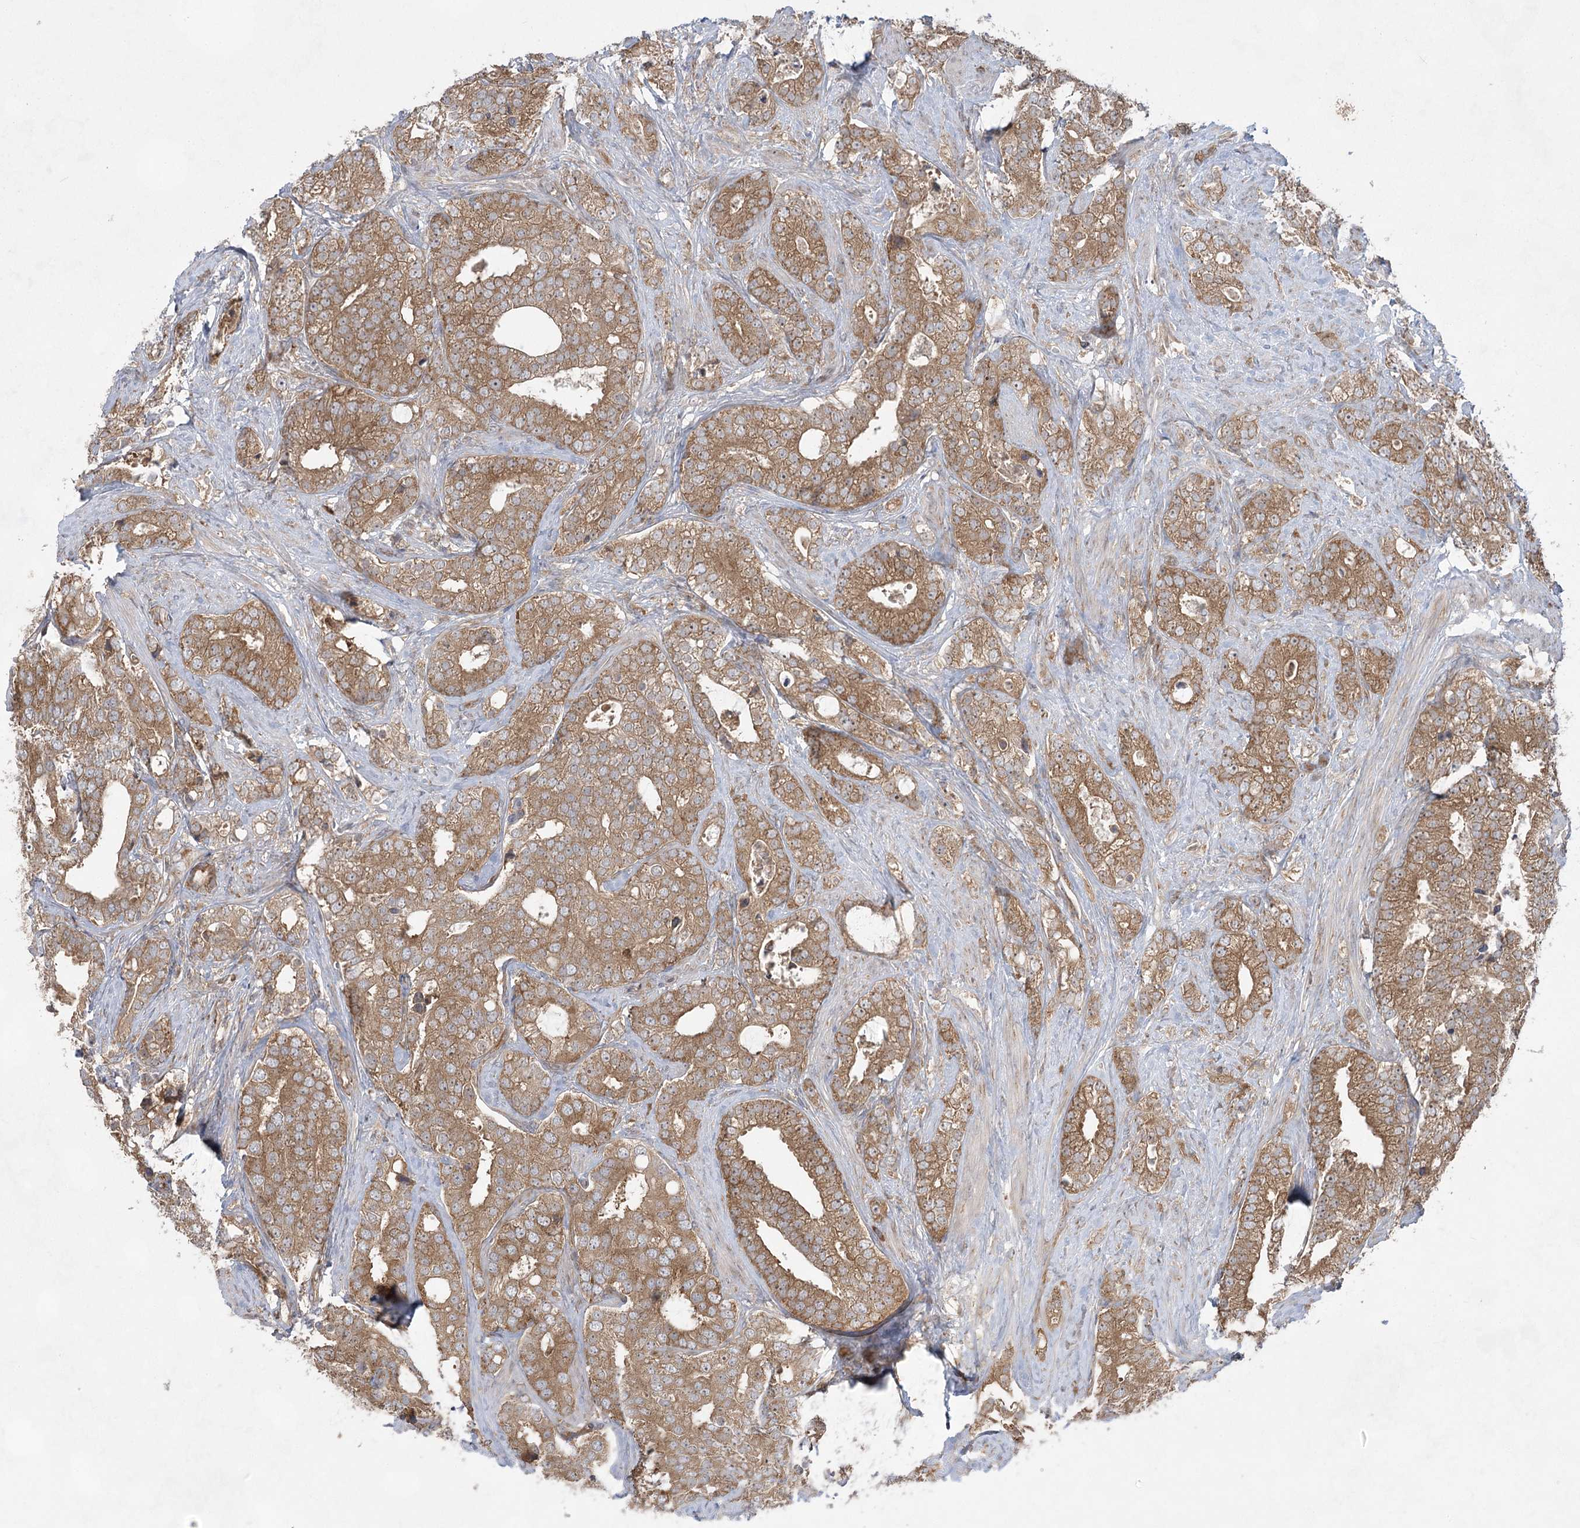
{"staining": {"intensity": "moderate", "quantity": ">75%", "location": "cytoplasmic/membranous"}, "tissue": "prostate cancer", "cell_type": "Tumor cells", "image_type": "cancer", "snomed": [{"axis": "morphology", "description": "Adenocarcinoma, High grade"}, {"axis": "topography", "description": "Prostate and seminal vesicle, NOS"}], "caption": "Immunohistochemical staining of human prostate high-grade adenocarcinoma displays moderate cytoplasmic/membranous protein positivity in approximately >75% of tumor cells.", "gene": "EIF3A", "patient": {"sex": "male", "age": 67}}